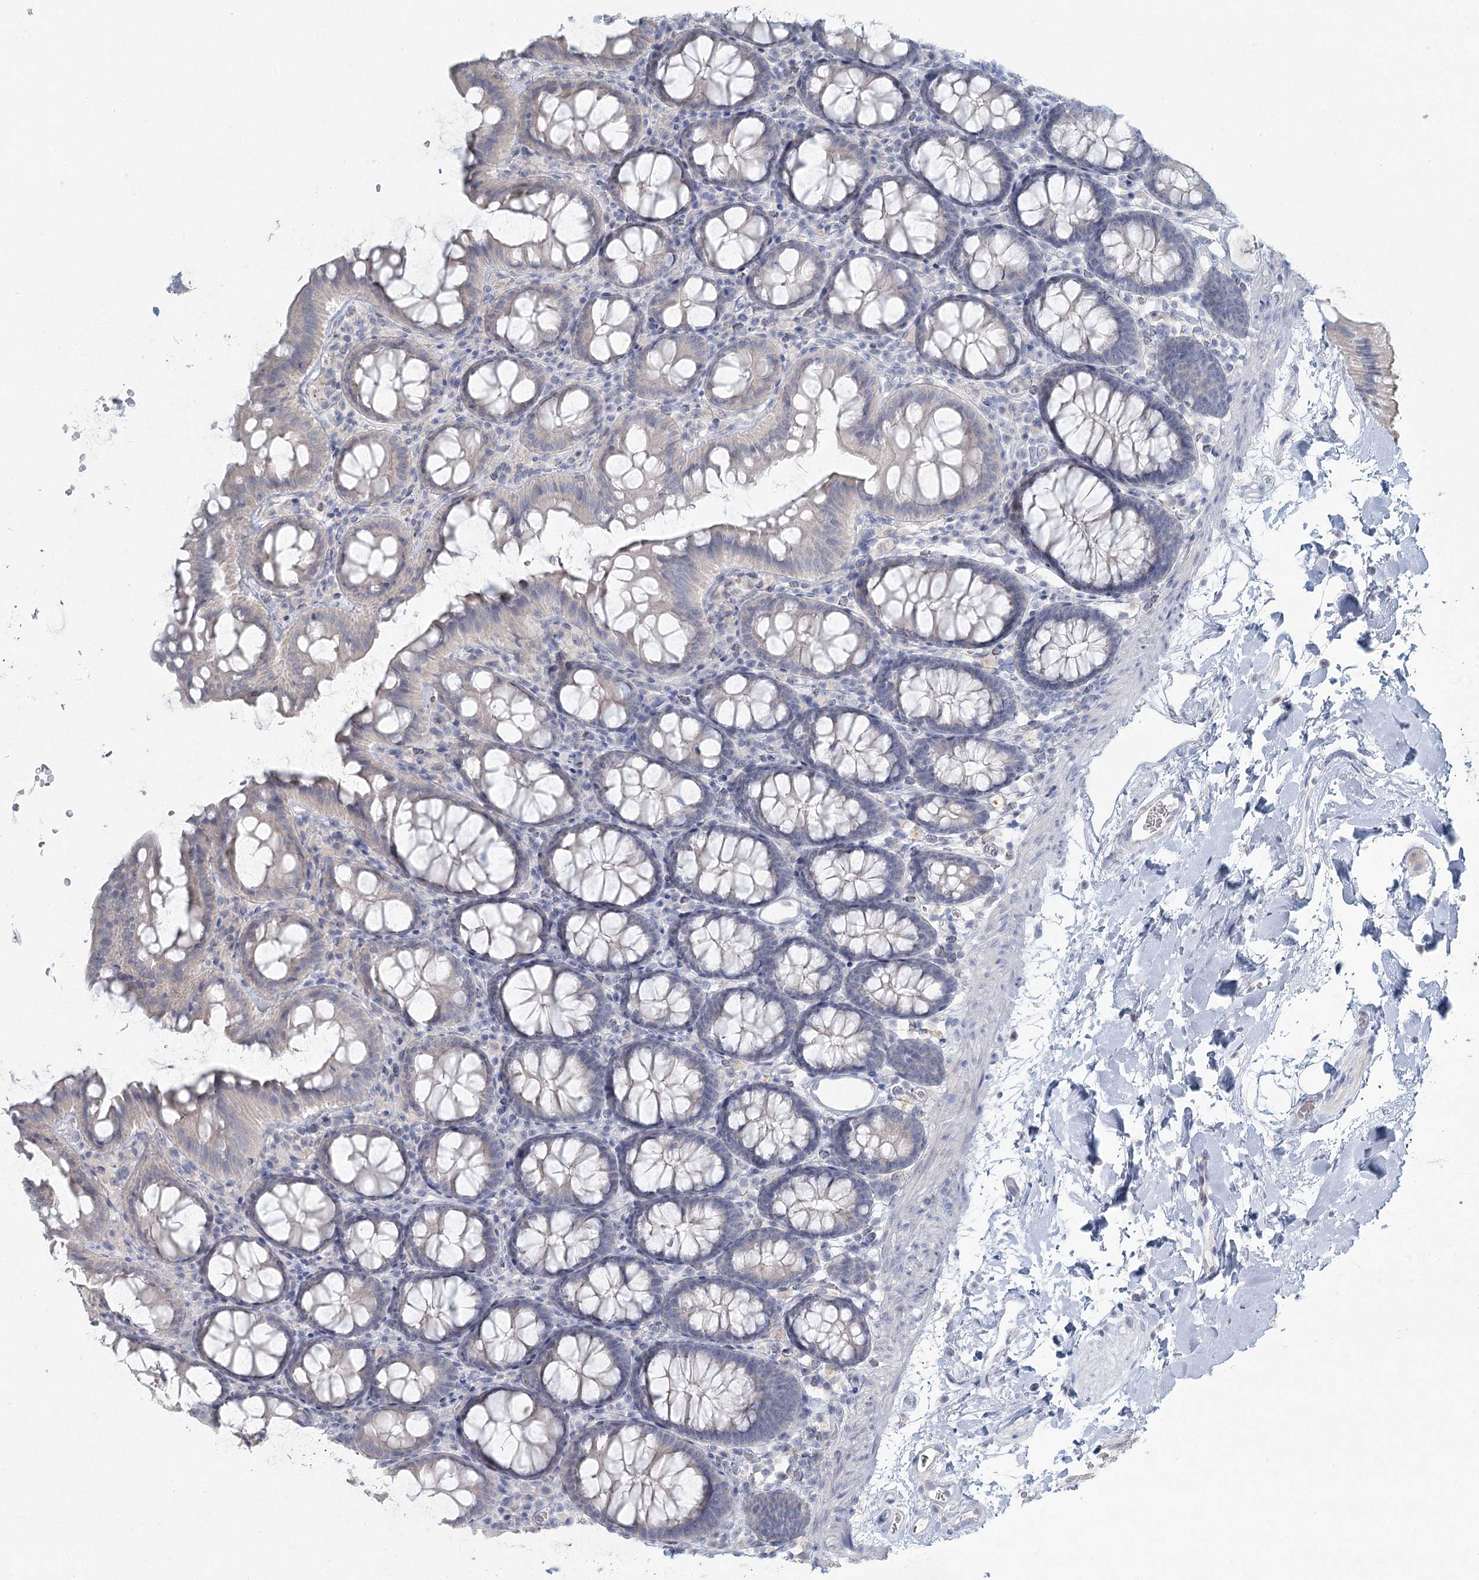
{"staining": {"intensity": "negative", "quantity": "none", "location": "none"}, "tissue": "colon", "cell_type": "Endothelial cells", "image_type": "normal", "snomed": [{"axis": "morphology", "description": "Normal tissue, NOS"}, {"axis": "topography", "description": "Colon"}], "caption": "An immunohistochemistry (IHC) histopathology image of unremarkable colon is shown. There is no staining in endothelial cells of colon. (DAB (3,3'-diaminobenzidine) immunohistochemistry (IHC) visualized using brightfield microscopy, high magnification).", "gene": "LRP2BP", "patient": {"sex": "male", "age": 75}}